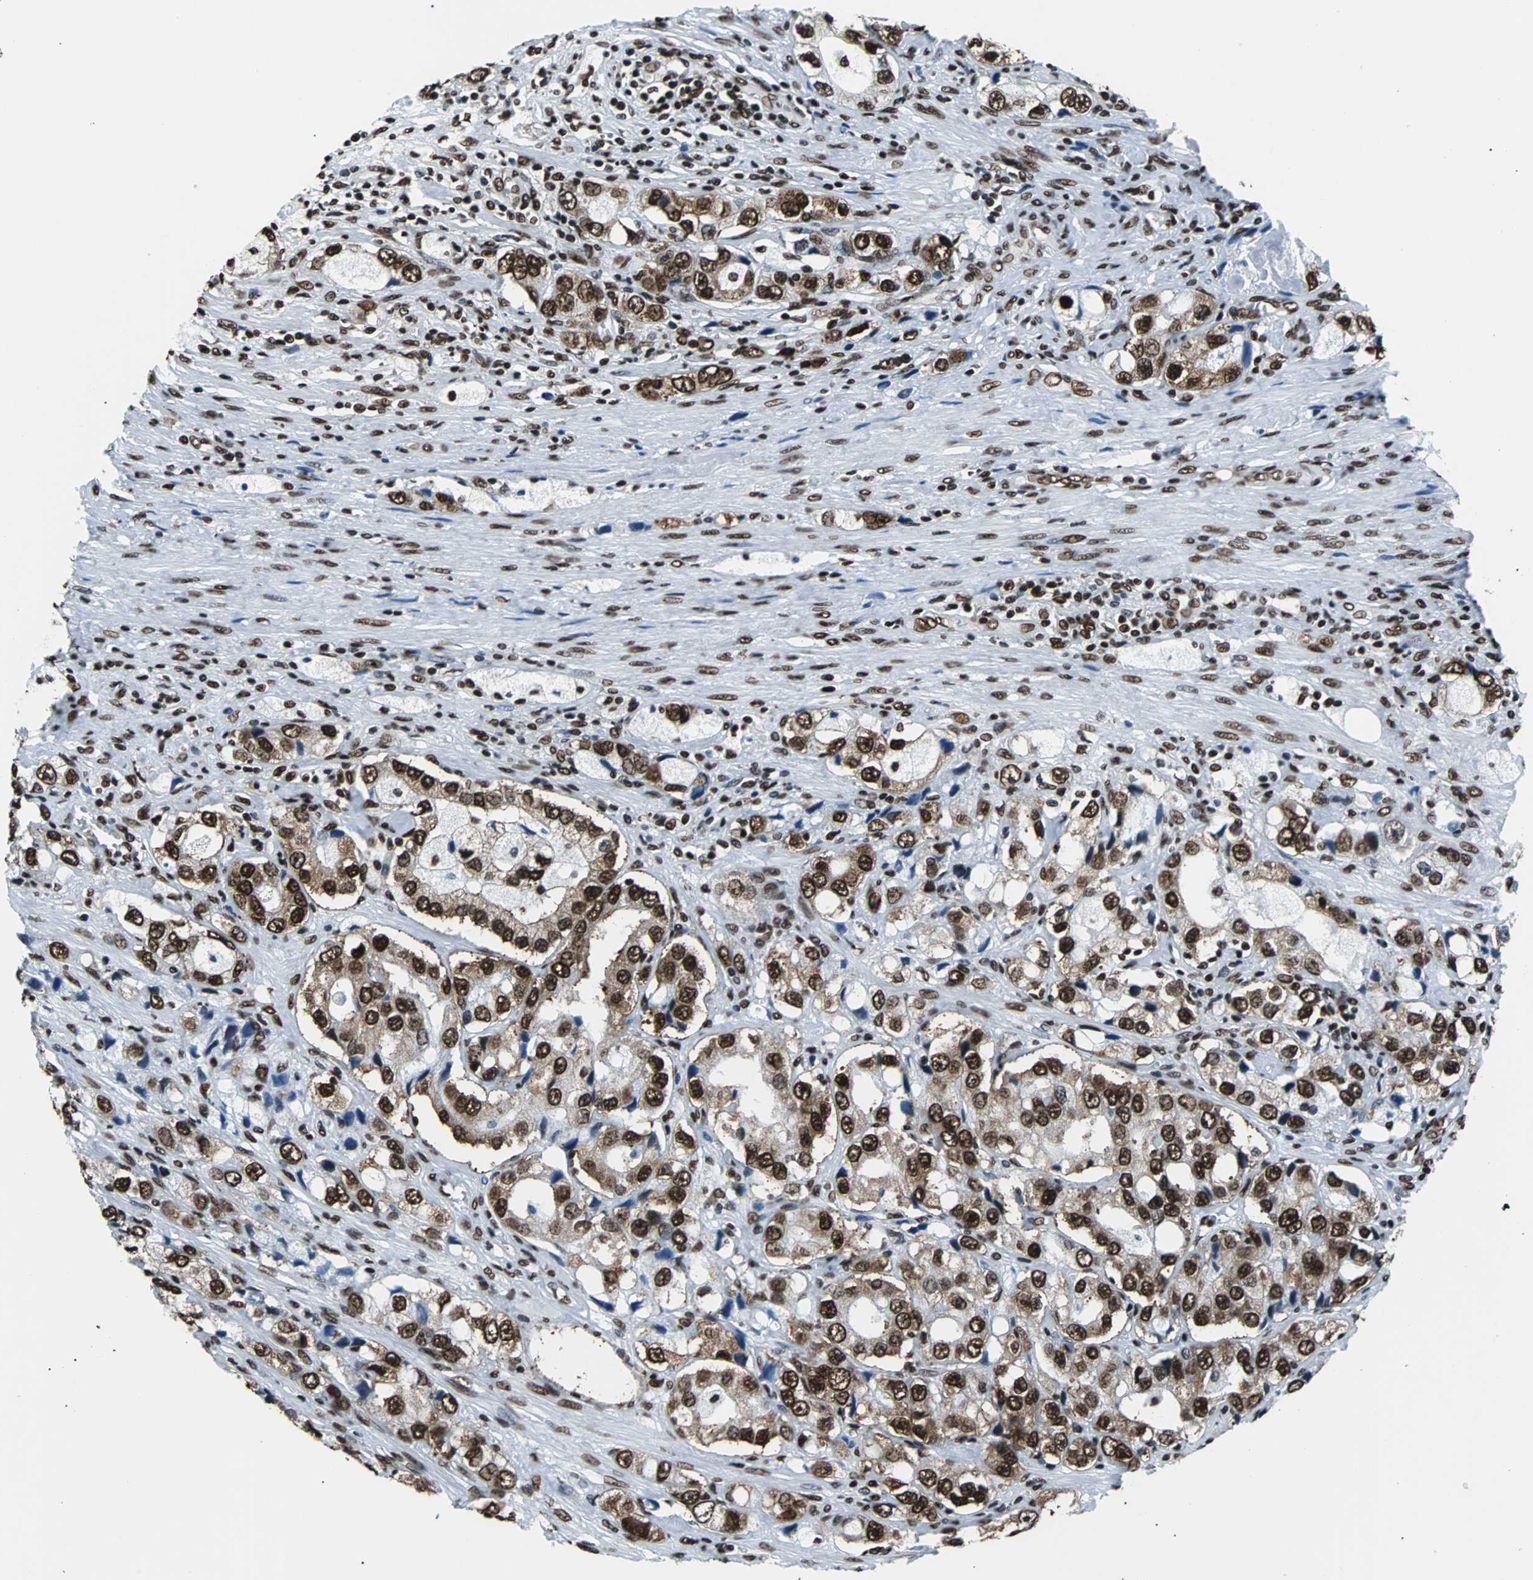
{"staining": {"intensity": "strong", "quantity": ">75%", "location": "cytoplasmic/membranous,nuclear"}, "tissue": "prostate cancer", "cell_type": "Tumor cells", "image_type": "cancer", "snomed": [{"axis": "morphology", "description": "Adenocarcinoma, High grade"}, {"axis": "topography", "description": "Prostate"}], "caption": "Tumor cells reveal high levels of strong cytoplasmic/membranous and nuclear expression in about >75% of cells in human prostate cancer (adenocarcinoma (high-grade)).", "gene": "FUBP1", "patient": {"sex": "male", "age": 63}}